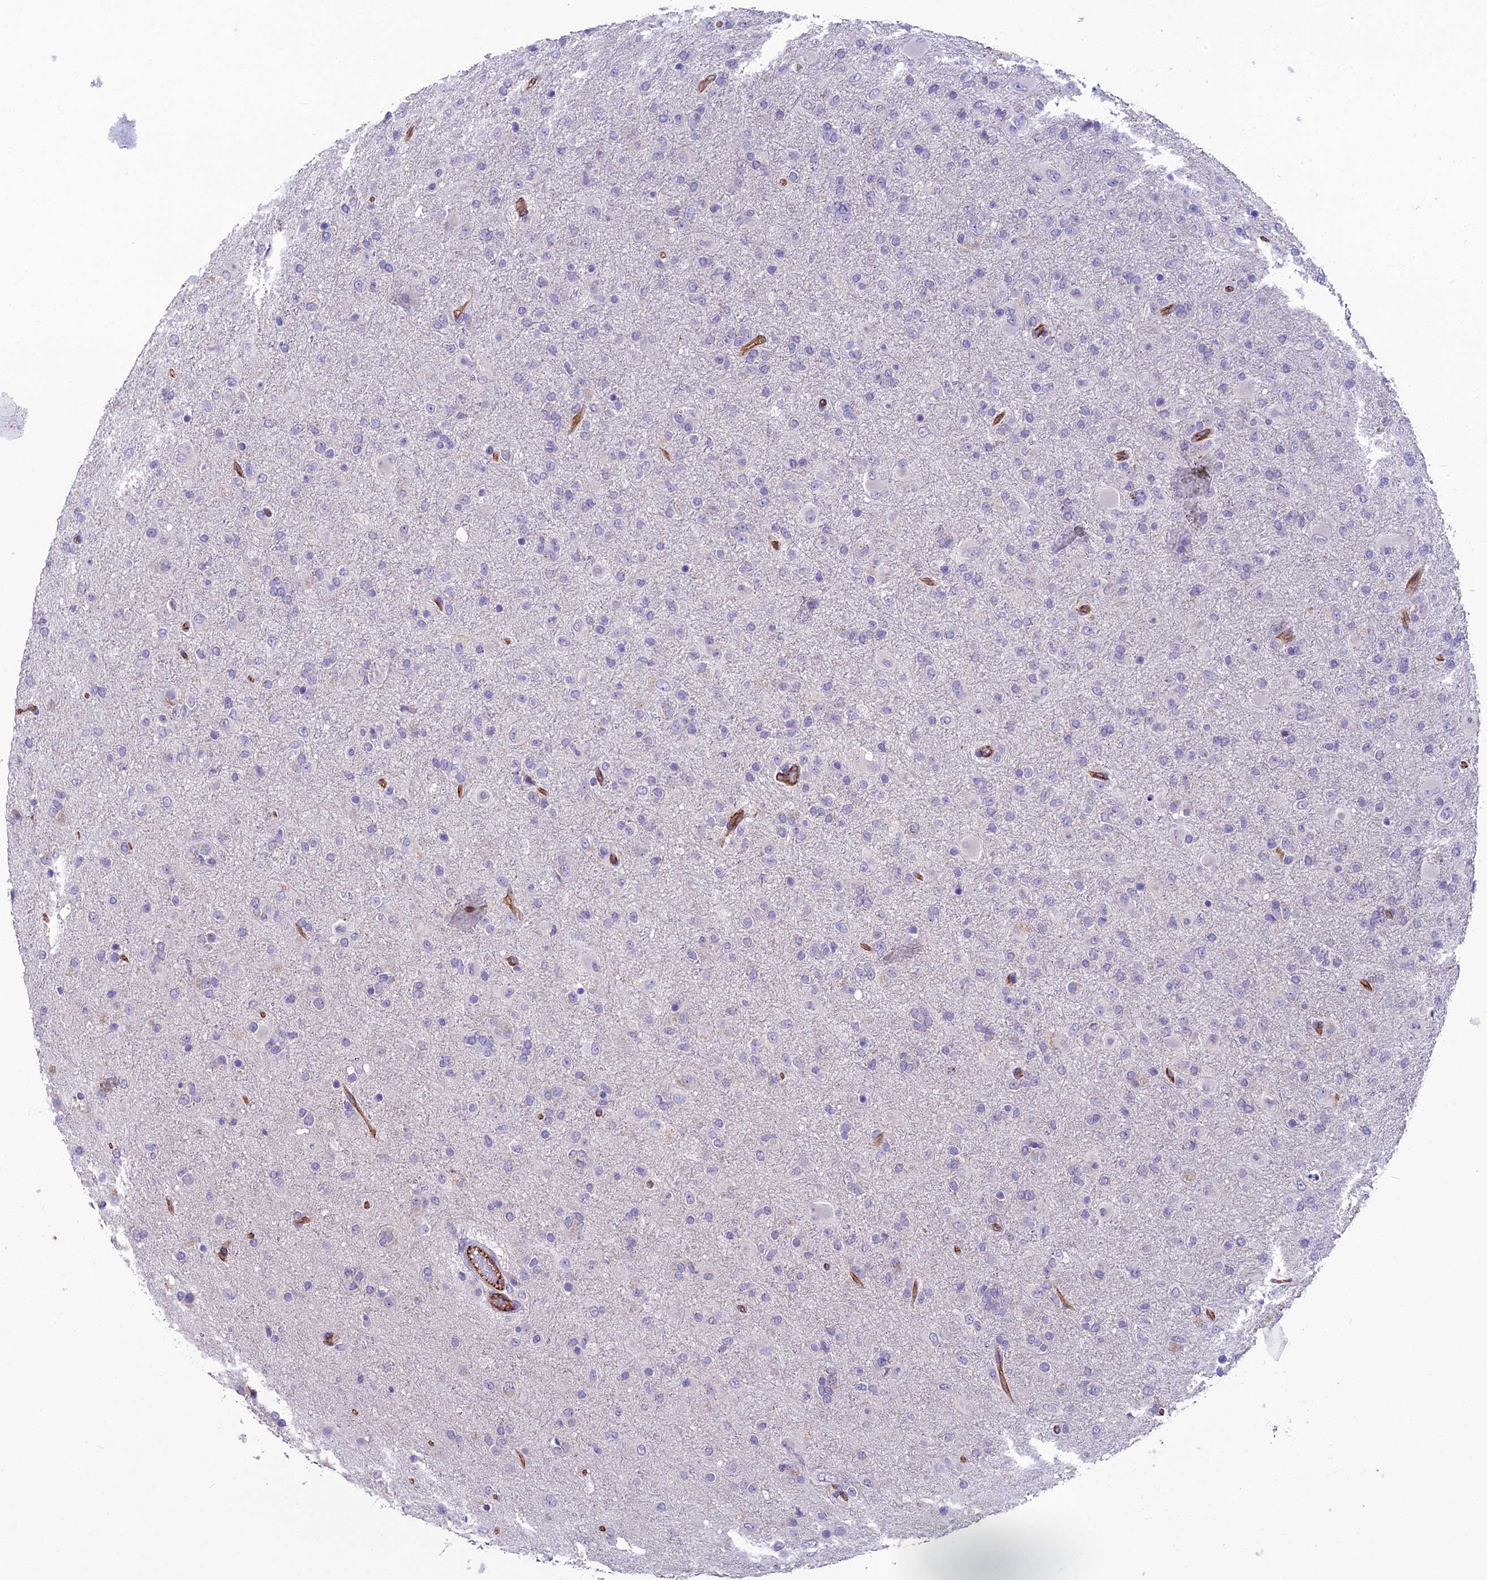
{"staining": {"intensity": "negative", "quantity": "none", "location": "none"}, "tissue": "glioma", "cell_type": "Tumor cells", "image_type": "cancer", "snomed": [{"axis": "morphology", "description": "Glioma, malignant, Low grade"}, {"axis": "topography", "description": "Brain"}], "caption": "The histopathology image reveals no significant positivity in tumor cells of malignant glioma (low-grade). Brightfield microscopy of immunohistochemistry (IHC) stained with DAB (3,3'-diaminobenzidine) (brown) and hematoxylin (blue), captured at high magnification.", "gene": "CFAP47", "patient": {"sex": "male", "age": 65}}